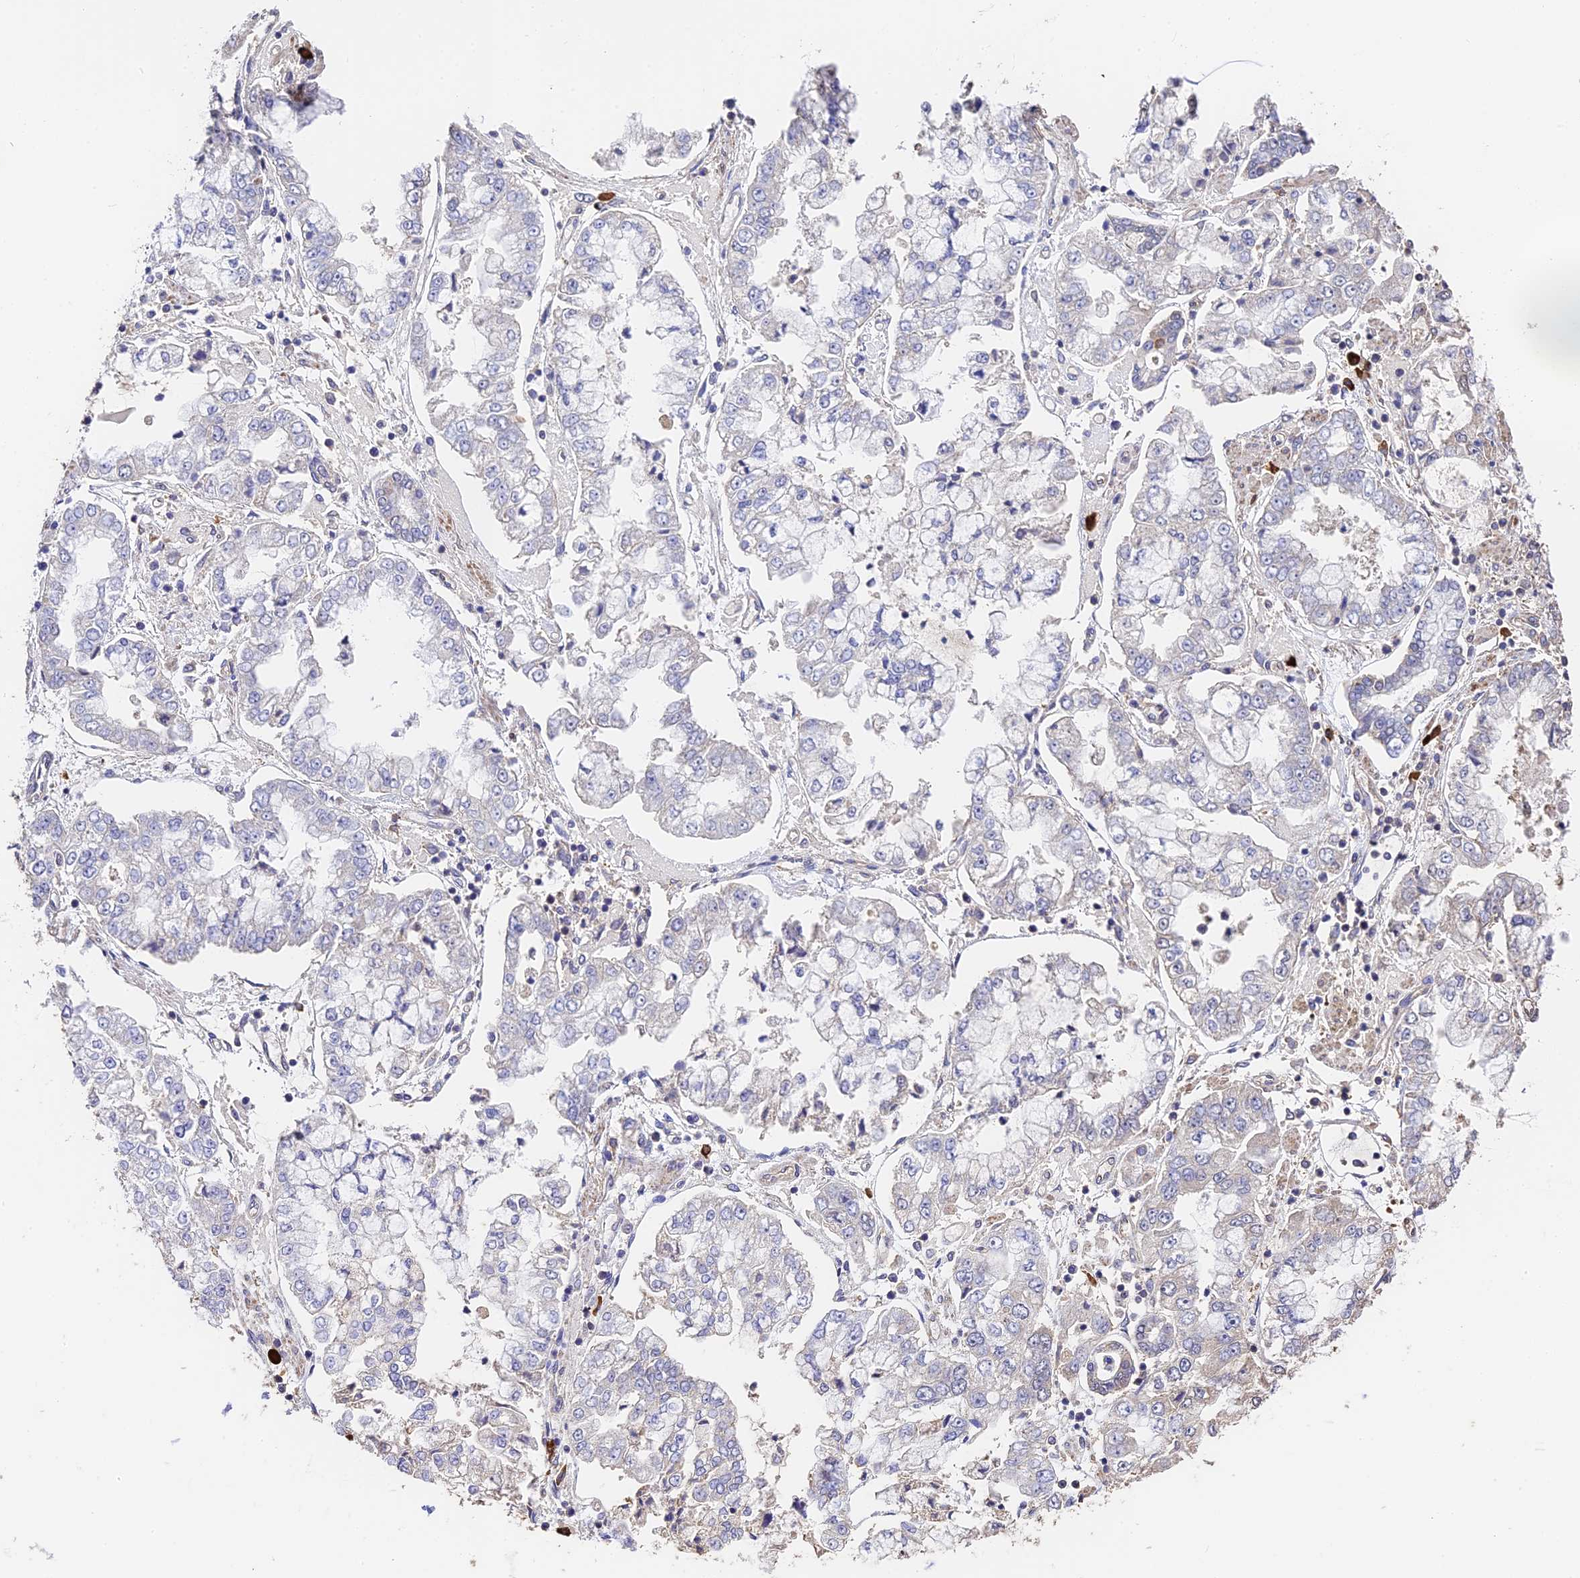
{"staining": {"intensity": "negative", "quantity": "none", "location": "none"}, "tissue": "stomach cancer", "cell_type": "Tumor cells", "image_type": "cancer", "snomed": [{"axis": "morphology", "description": "Adenocarcinoma, NOS"}, {"axis": "topography", "description": "Stomach"}], "caption": "Photomicrograph shows no protein positivity in tumor cells of stomach cancer (adenocarcinoma) tissue.", "gene": "SLC11A1", "patient": {"sex": "male", "age": 76}}